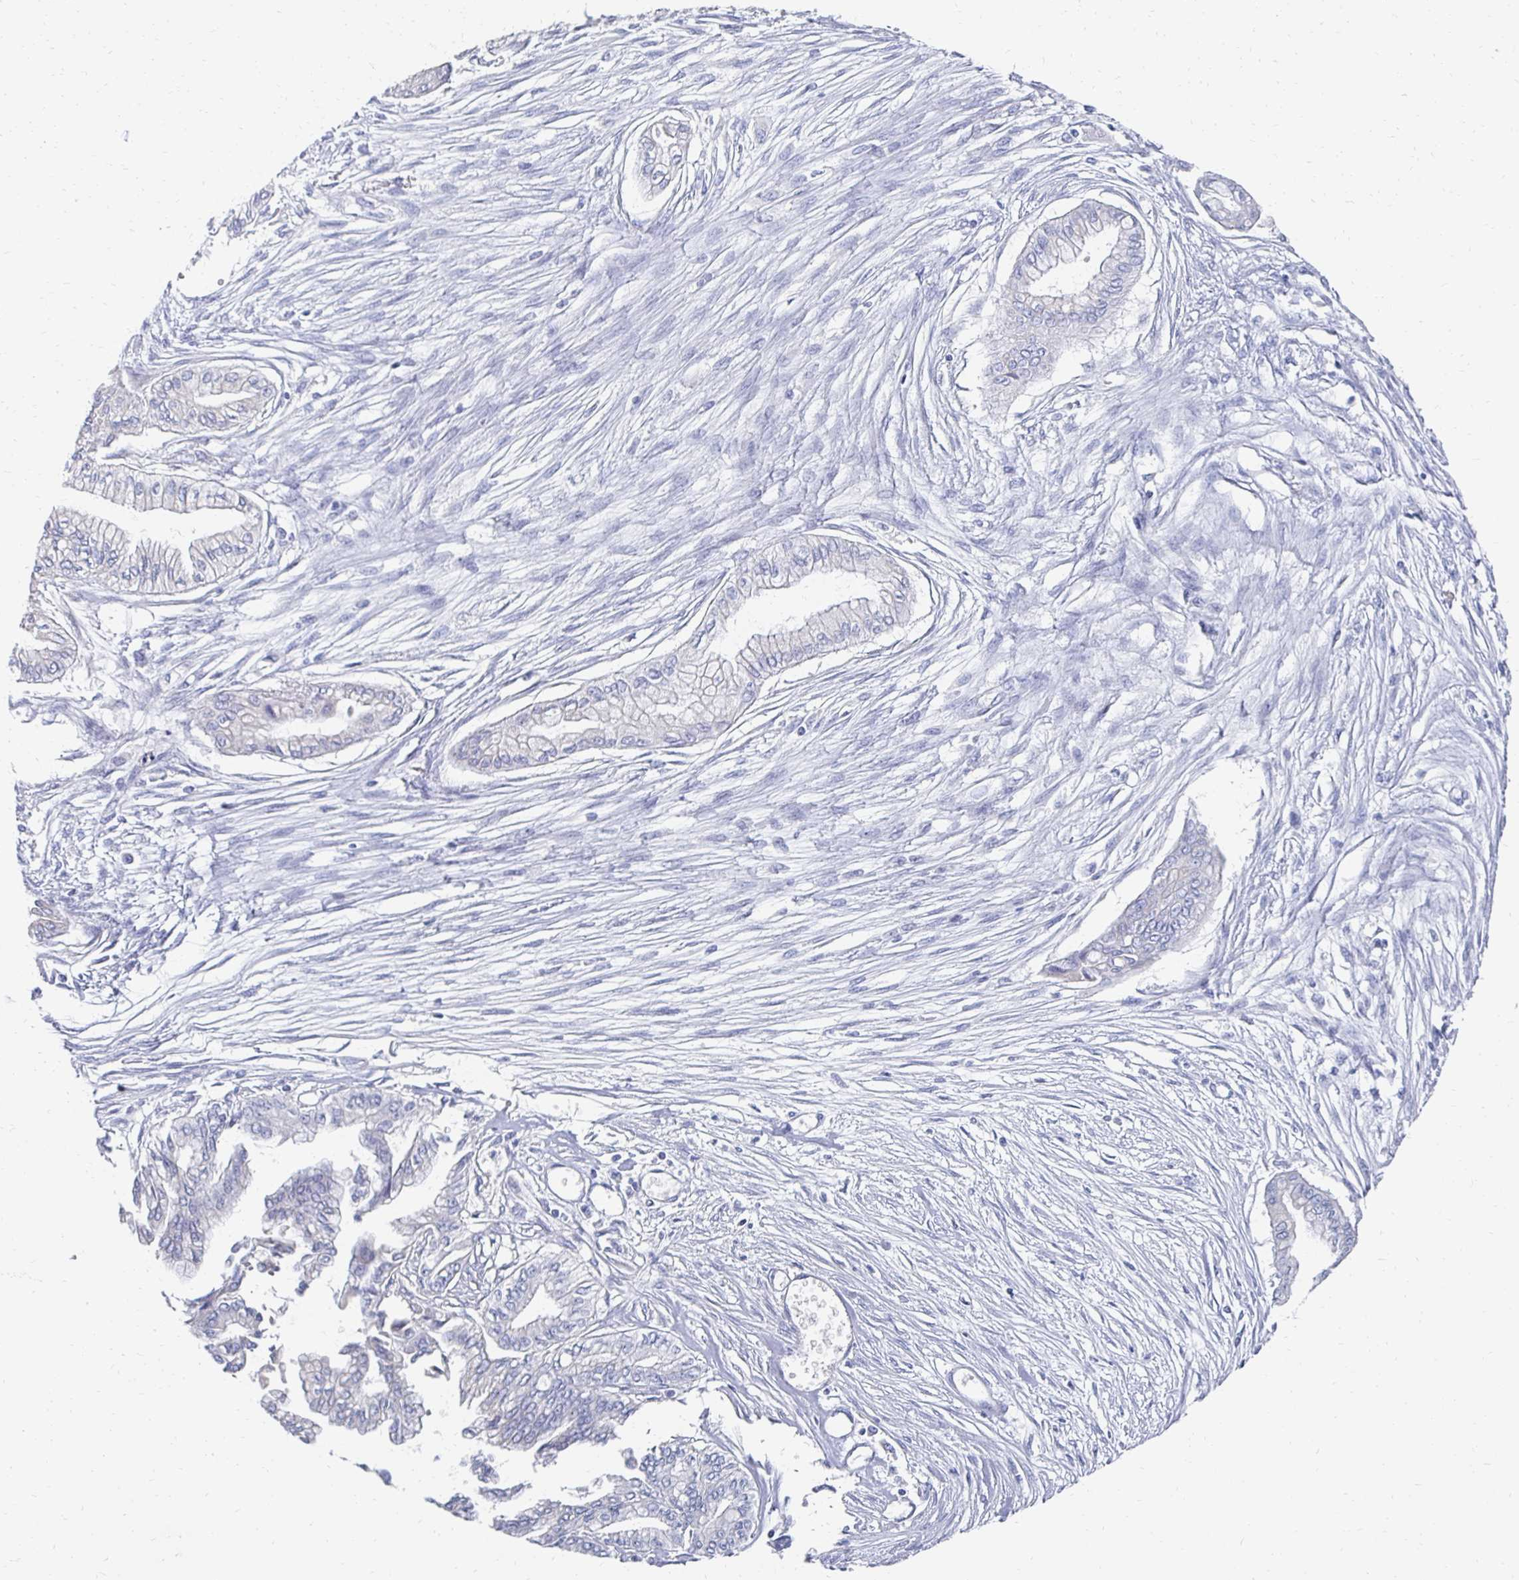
{"staining": {"intensity": "negative", "quantity": "none", "location": "none"}, "tissue": "pancreatic cancer", "cell_type": "Tumor cells", "image_type": "cancer", "snomed": [{"axis": "morphology", "description": "Adenocarcinoma, NOS"}, {"axis": "topography", "description": "Pancreas"}], "caption": "IHC histopathology image of human pancreatic cancer (adenocarcinoma) stained for a protein (brown), which reveals no expression in tumor cells.", "gene": "SYCP3", "patient": {"sex": "female", "age": 68}}